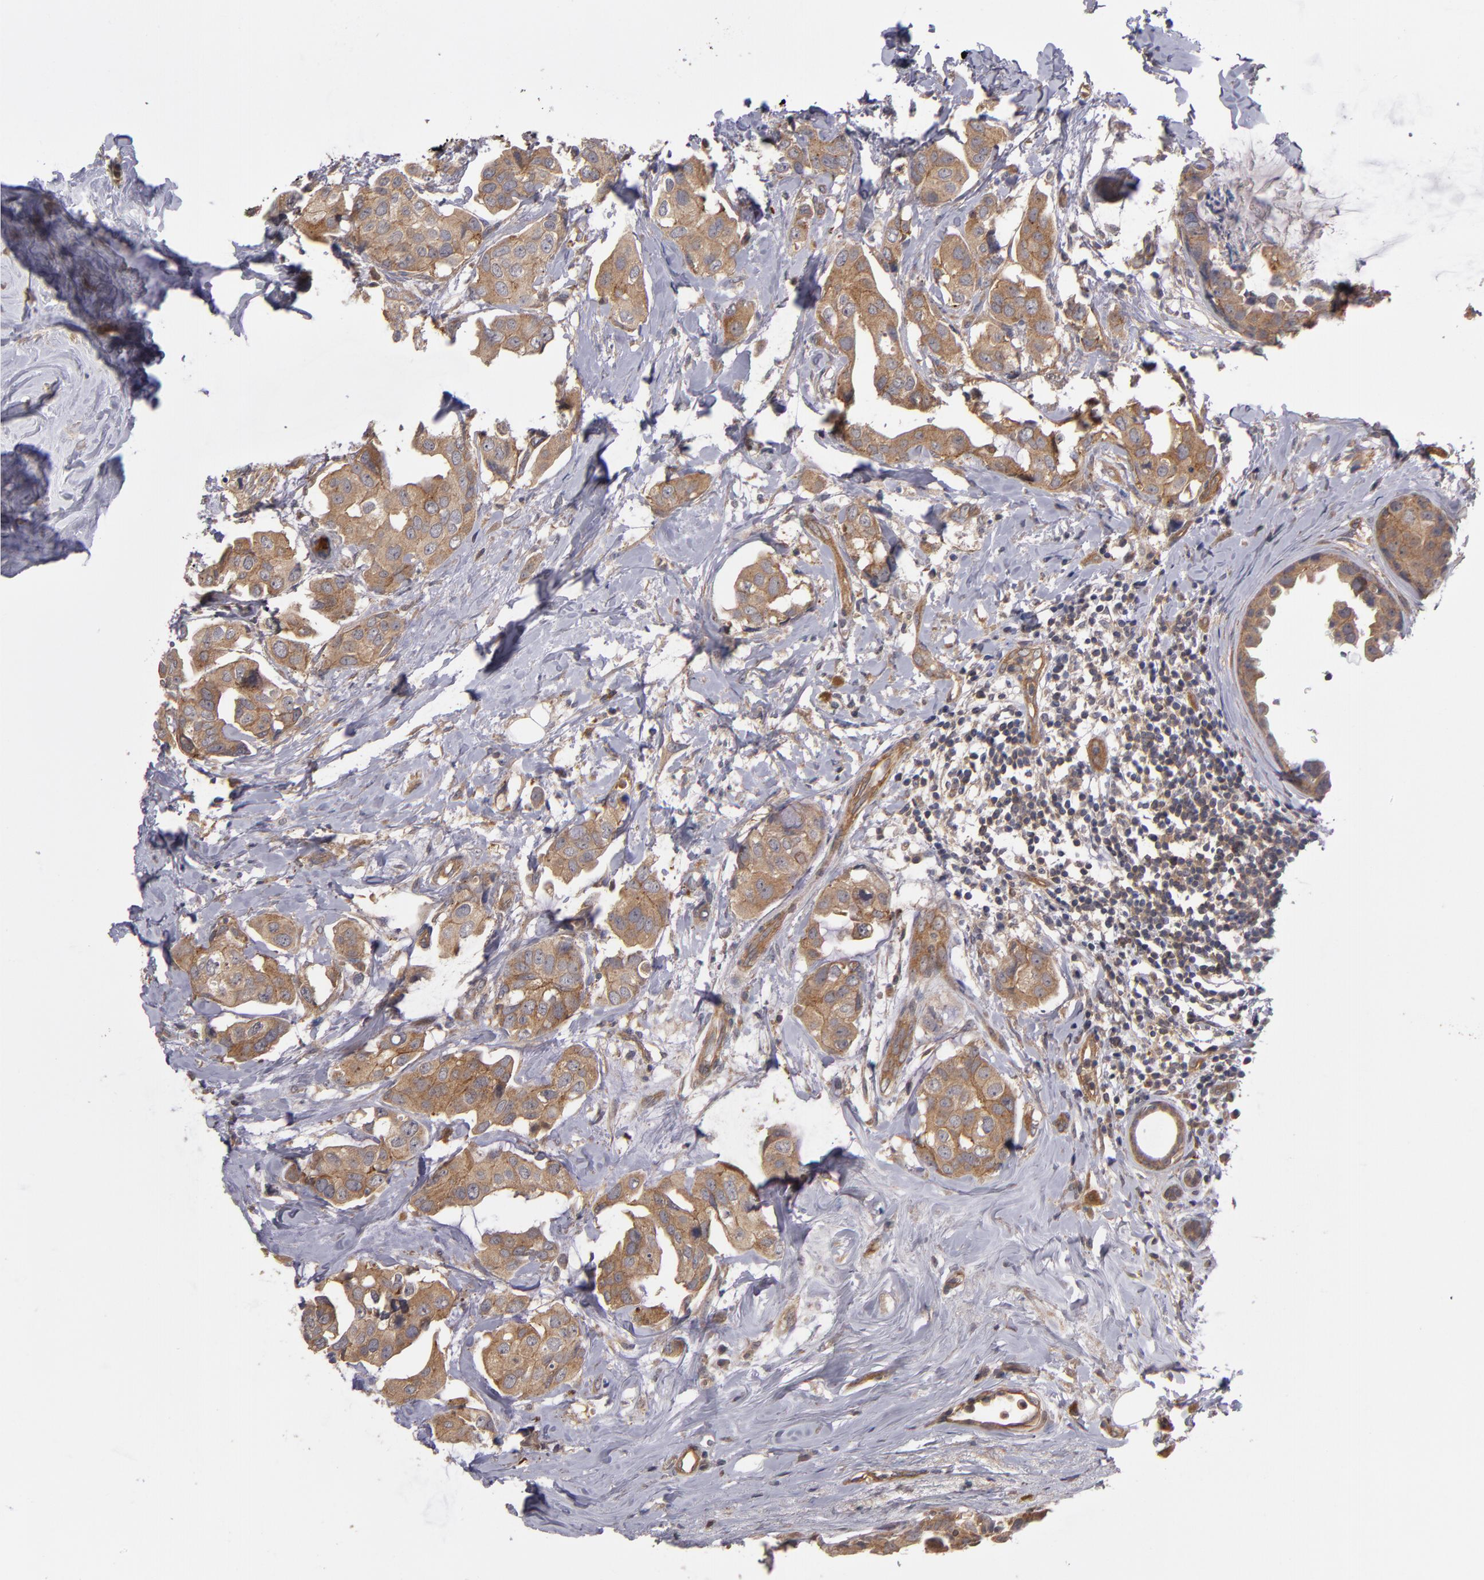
{"staining": {"intensity": "moderate", "quantity": ">75%", "location": "cytoplasmic/membranous"}, "tissue": "breast cancer", "cell_type": "Tumor cells", "image_type": "cancer", "snomed": [{"axis": "morphology", "description": "Duct carcinoma"}, {"axis": "topography", "description": "Breast"}], "caption": "Protein expression analysis of breast cancer (intraductal carcinoma) reveals moderate cytoplasmic/membranous staining in about >75% of tumor cells. (IHC, brightfield microscopy, high magnification).", "gene": "CTSO", "patient": {"sex": "female", "age": 40}}